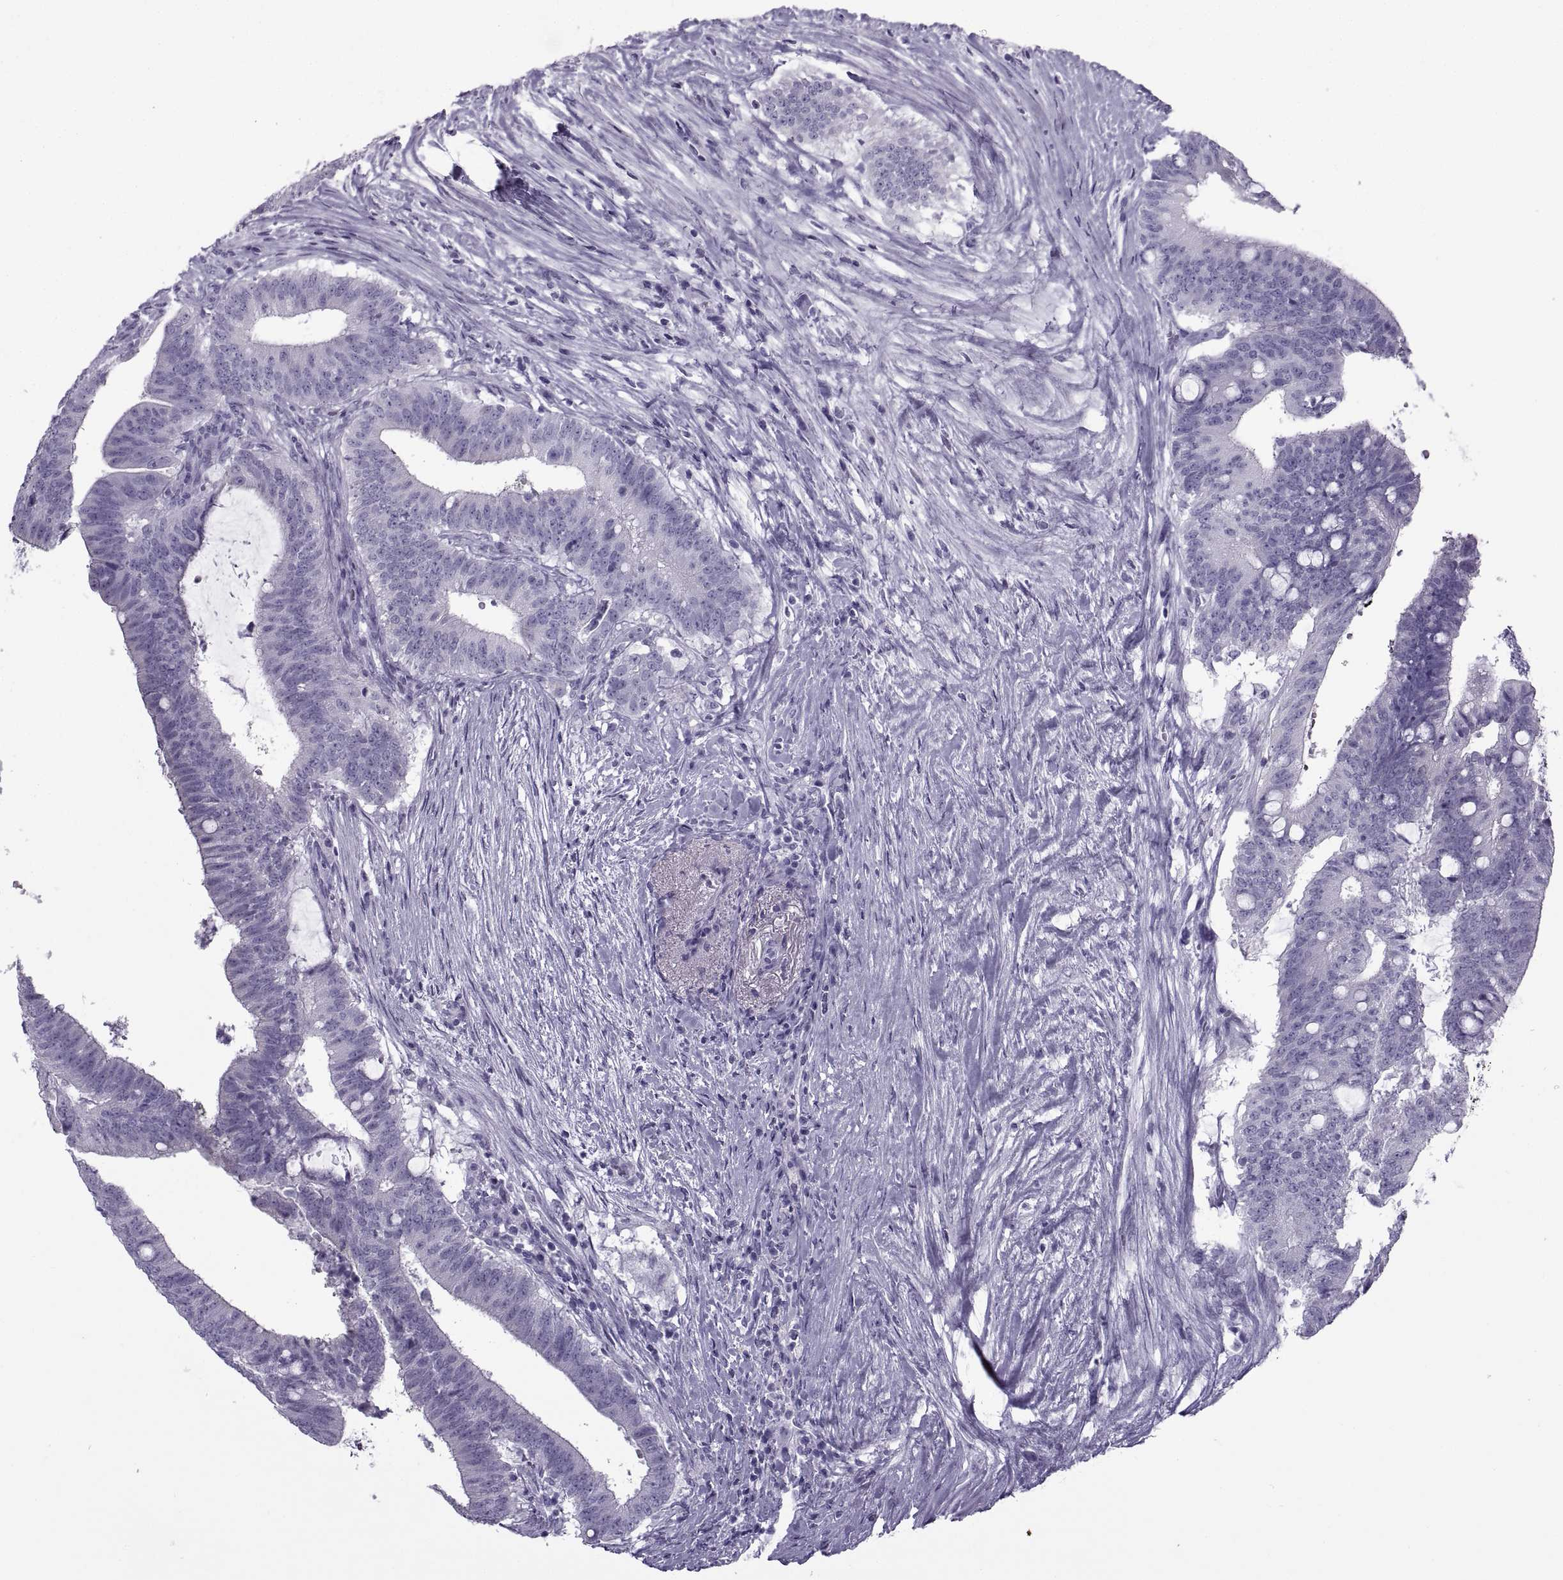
{"staining": {"intensity": "negative", "quantity": "none", "location": "none"}, "tissue": "colorectal cancer", "cell_type": "Tumor cells", "image_type": "cancer", "snomed": [{"axis": "morphology", "description": "Adenocarcinoma, NOS"}, {"axis": "topography", "description": "Colon"}], "caption": "Tumor cells show no significant expression in colorectal adenocarcinoma. (Brightfield microscopy of DAB (3,3'-diaminobenzidine) immunohistochemistry at high magnification).", "gene": "RLBP1", "patient": {"sex": "female", "age": 43}}